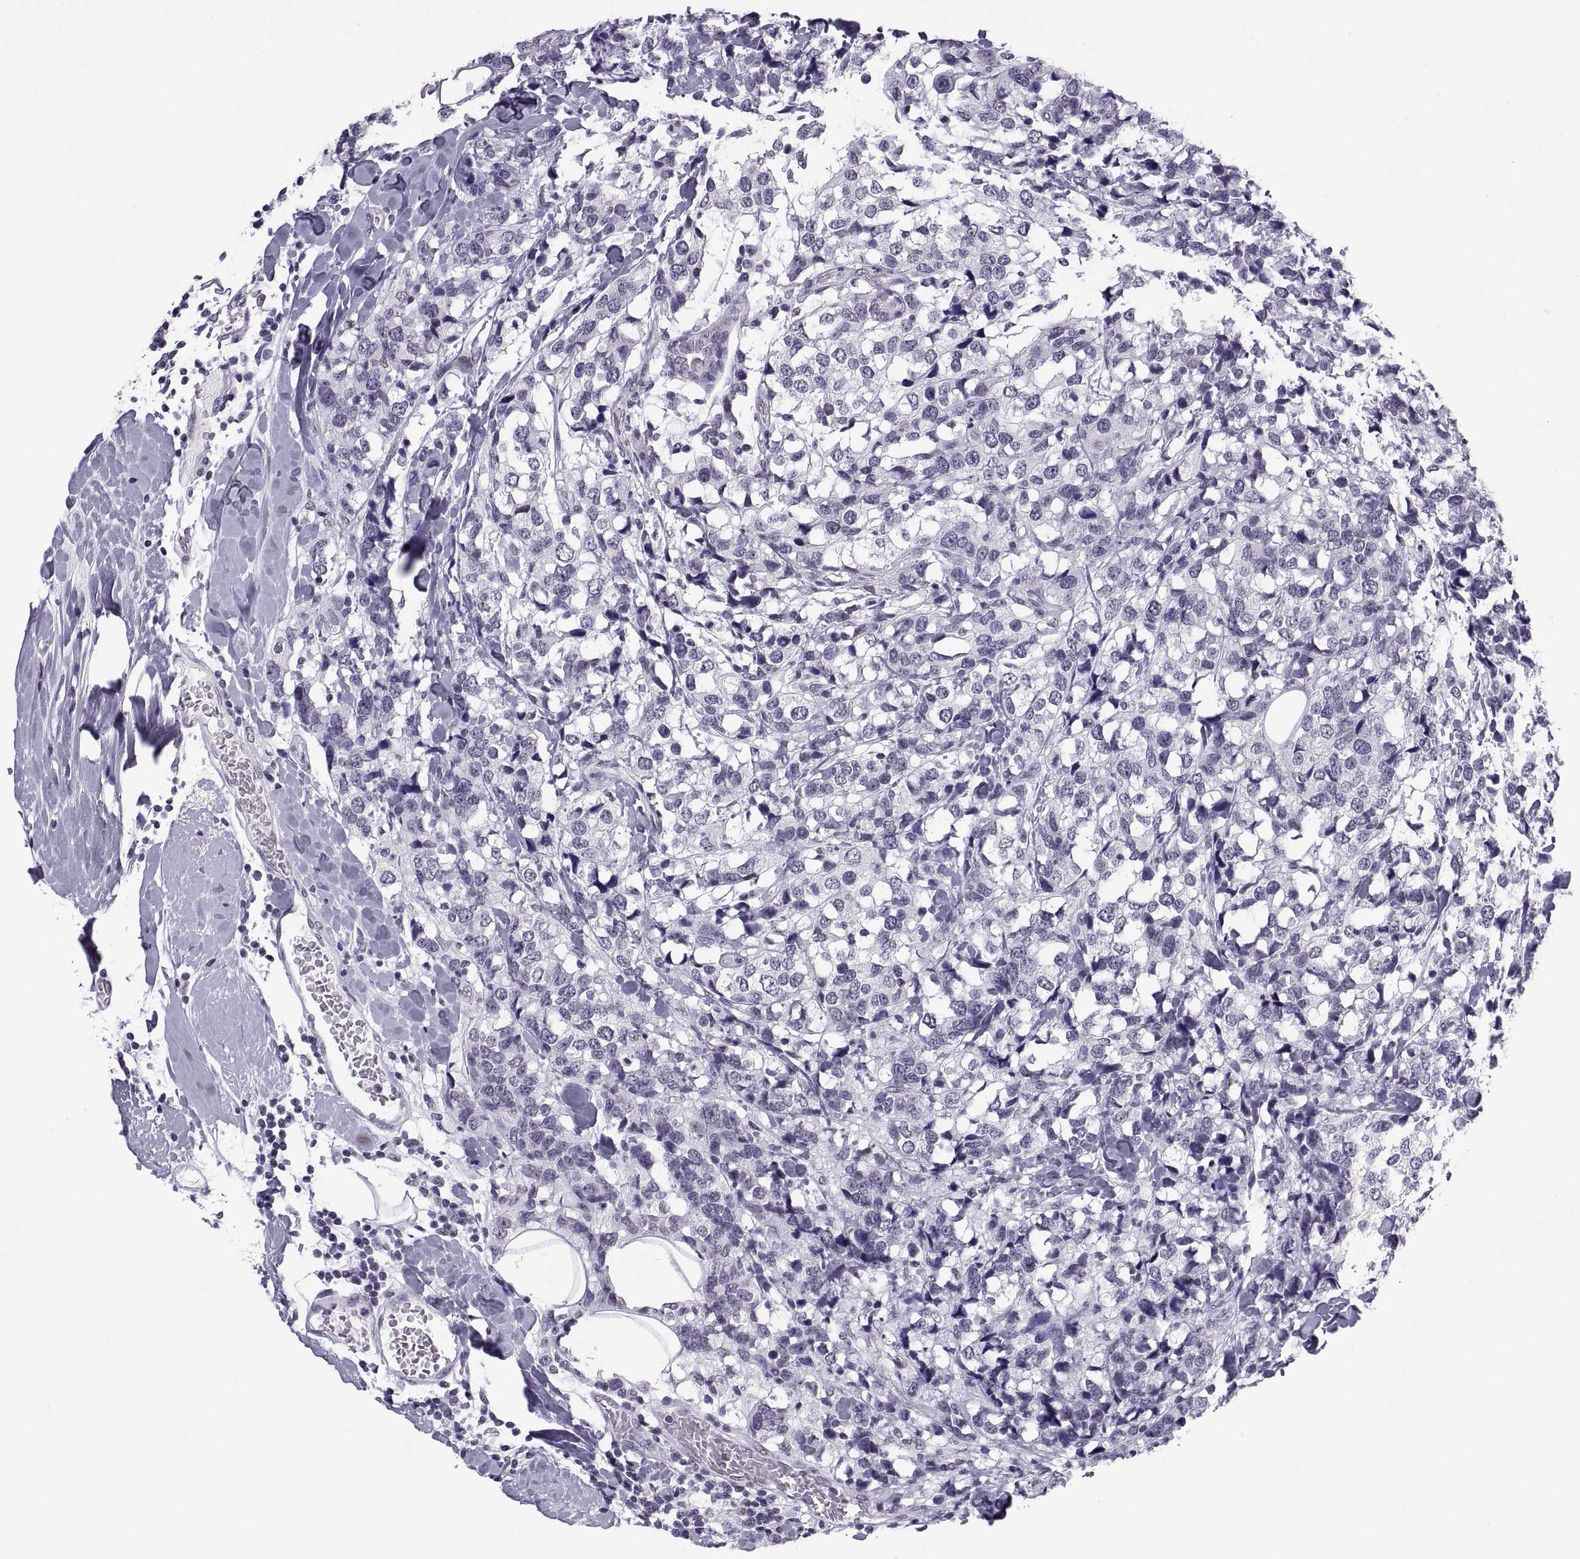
{"staining": {"intensity": "negative", "quantity": "none", "location": "none"}, "tissue": "breast cancer", "cell_type": "Tumor cells", "image_type": "cancer", "snomed": [{"axis": "morphology", "description": "Lobular carcinoma"}, {"axis": "topography", "description": "Breast"}], "caption": "Breast cancer (lobular carcinoma) was stained to show a protein in brown. There is no significant positivity in tumor cells.", "gene": "CARTPT", "patient": {"sex": "female", "age": 59}}